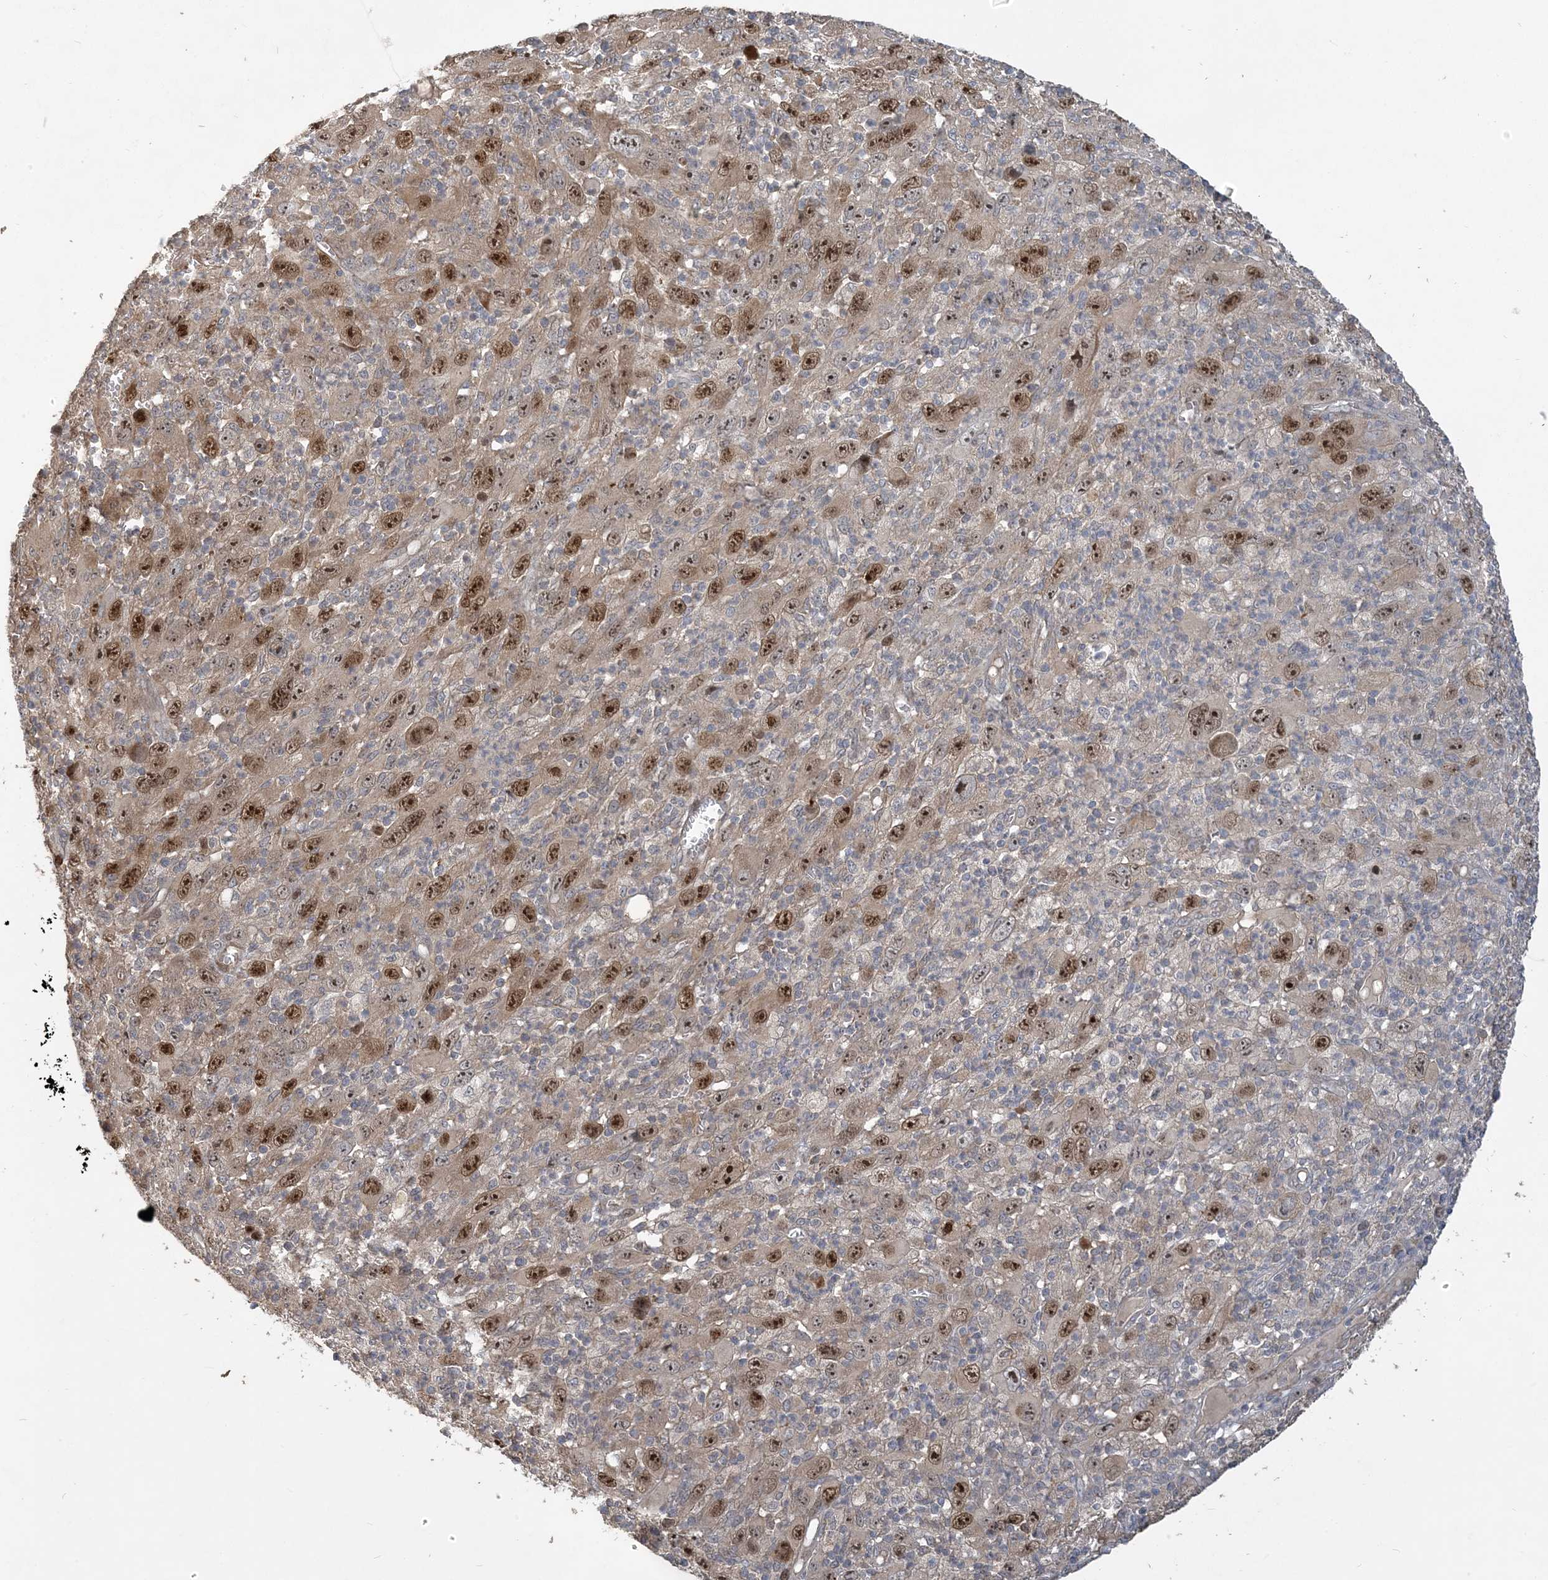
{"staining": {"intensity": "moderate", "quantity": "25%-75%", "location": "nuclear"}, "tissue": "melanoma", "cell_type": "Tumor cells", "image_type": "cancer", "snomed": [{"axis": "morphology", "description": "Malignant melanoma, Metastatic site"}, {"axis": "topography", "description": "Skin"}], "caption": "This micrograph reveals immunohistochemistry staining of human melanoma, with medium moderate nuclear positivity in about 25%-75% of tumor cells.", "gene": "TRAIP", "patient": {"sex": "female", "age": 56}}